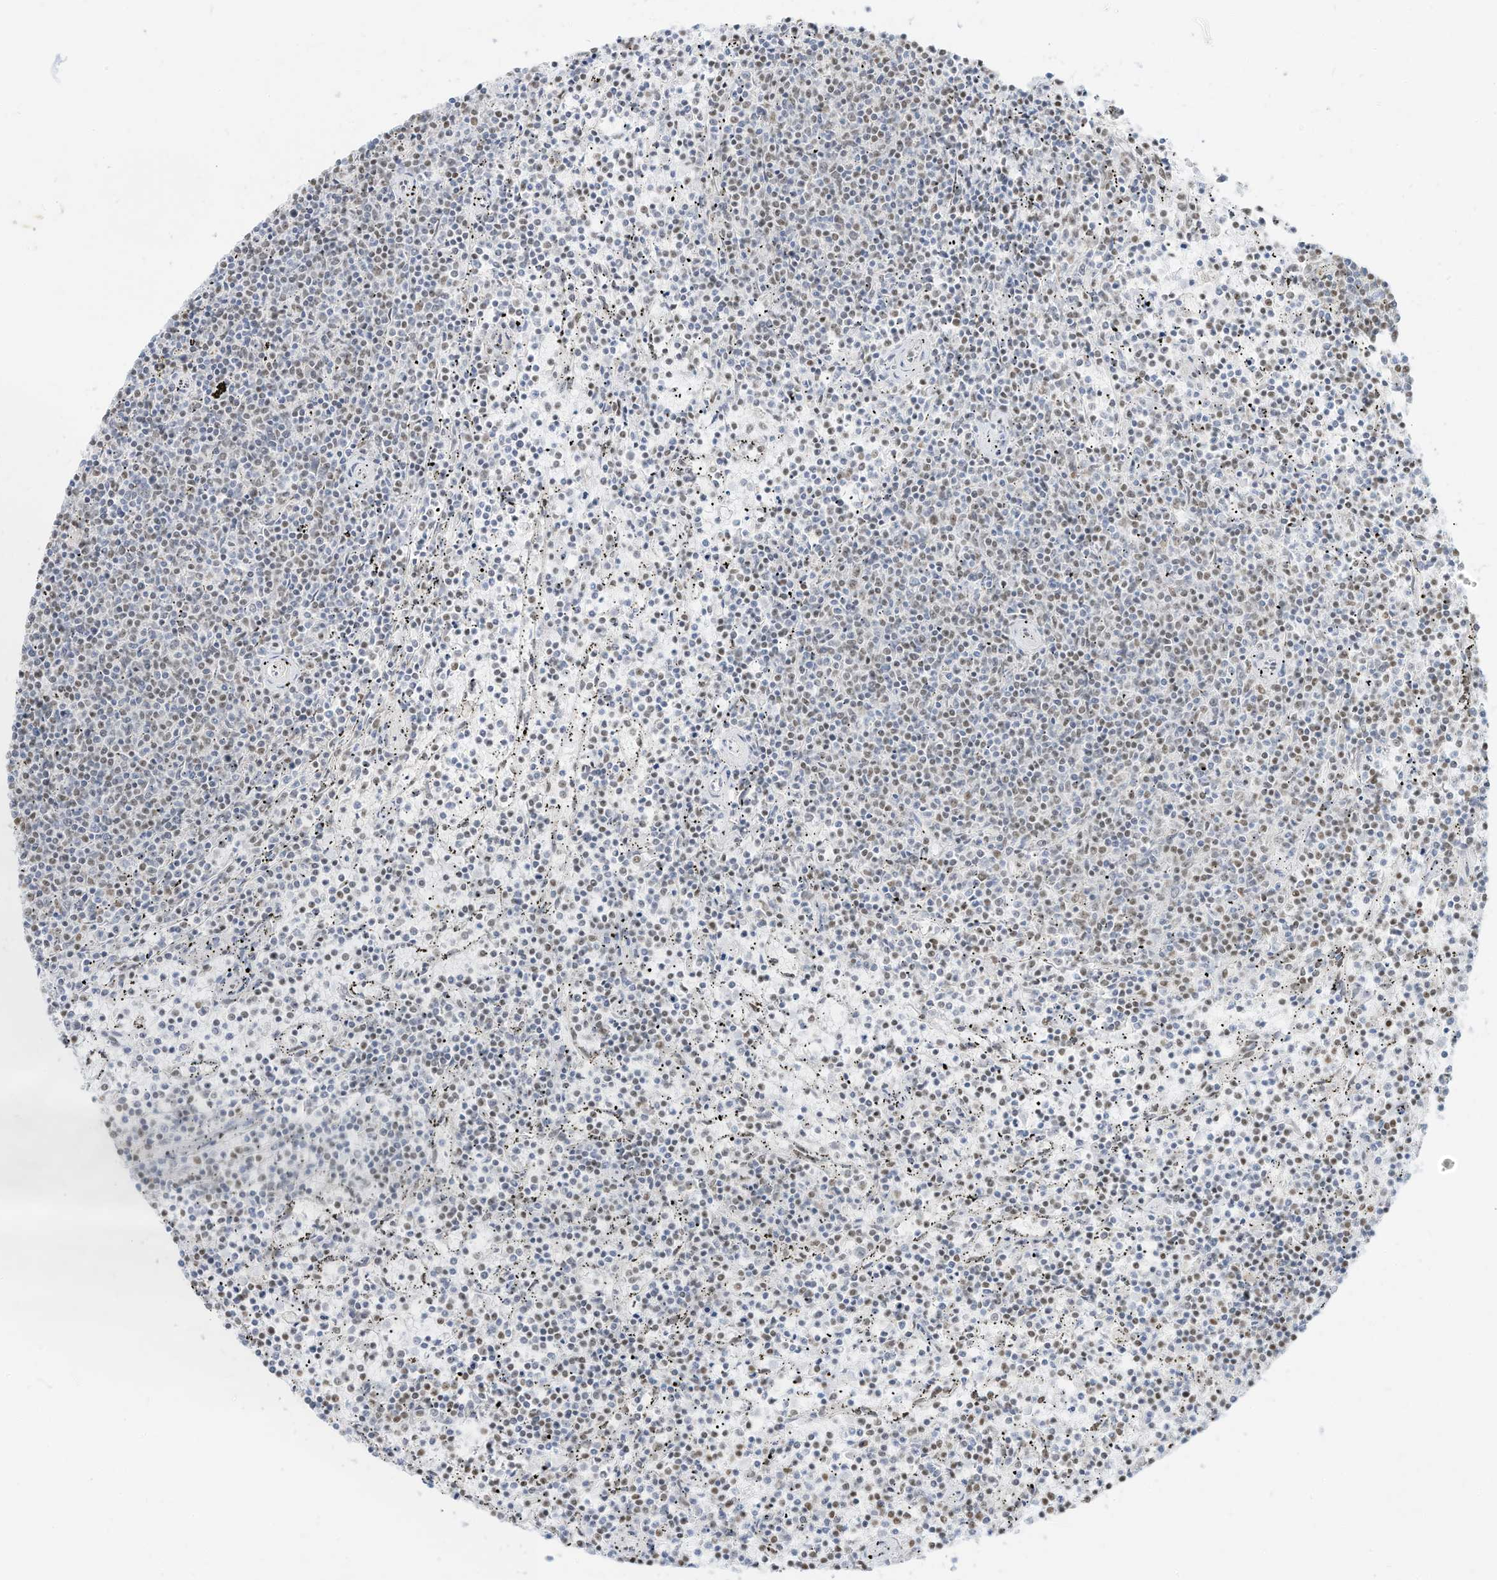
{"staining": {"intensity": "negative", "quantity": "none", "location": "none"}, "tissue": "lymphoma", "cell_type": "Tumor cells", "image_type": "cancer", "snomed": [{"axis": "morphology", "description": "Malignant lymphoma, non-Hodgkin's type, Low grade"}, {"axis": "topography", "description": "Spleen"}], "caption": "A high-resolution image shows IHC staining of lymphoma, which exhibits no significant positivity in tumor cells.", "gene": "NHSL1", "patient": {"sex": "female", "age": 50}}